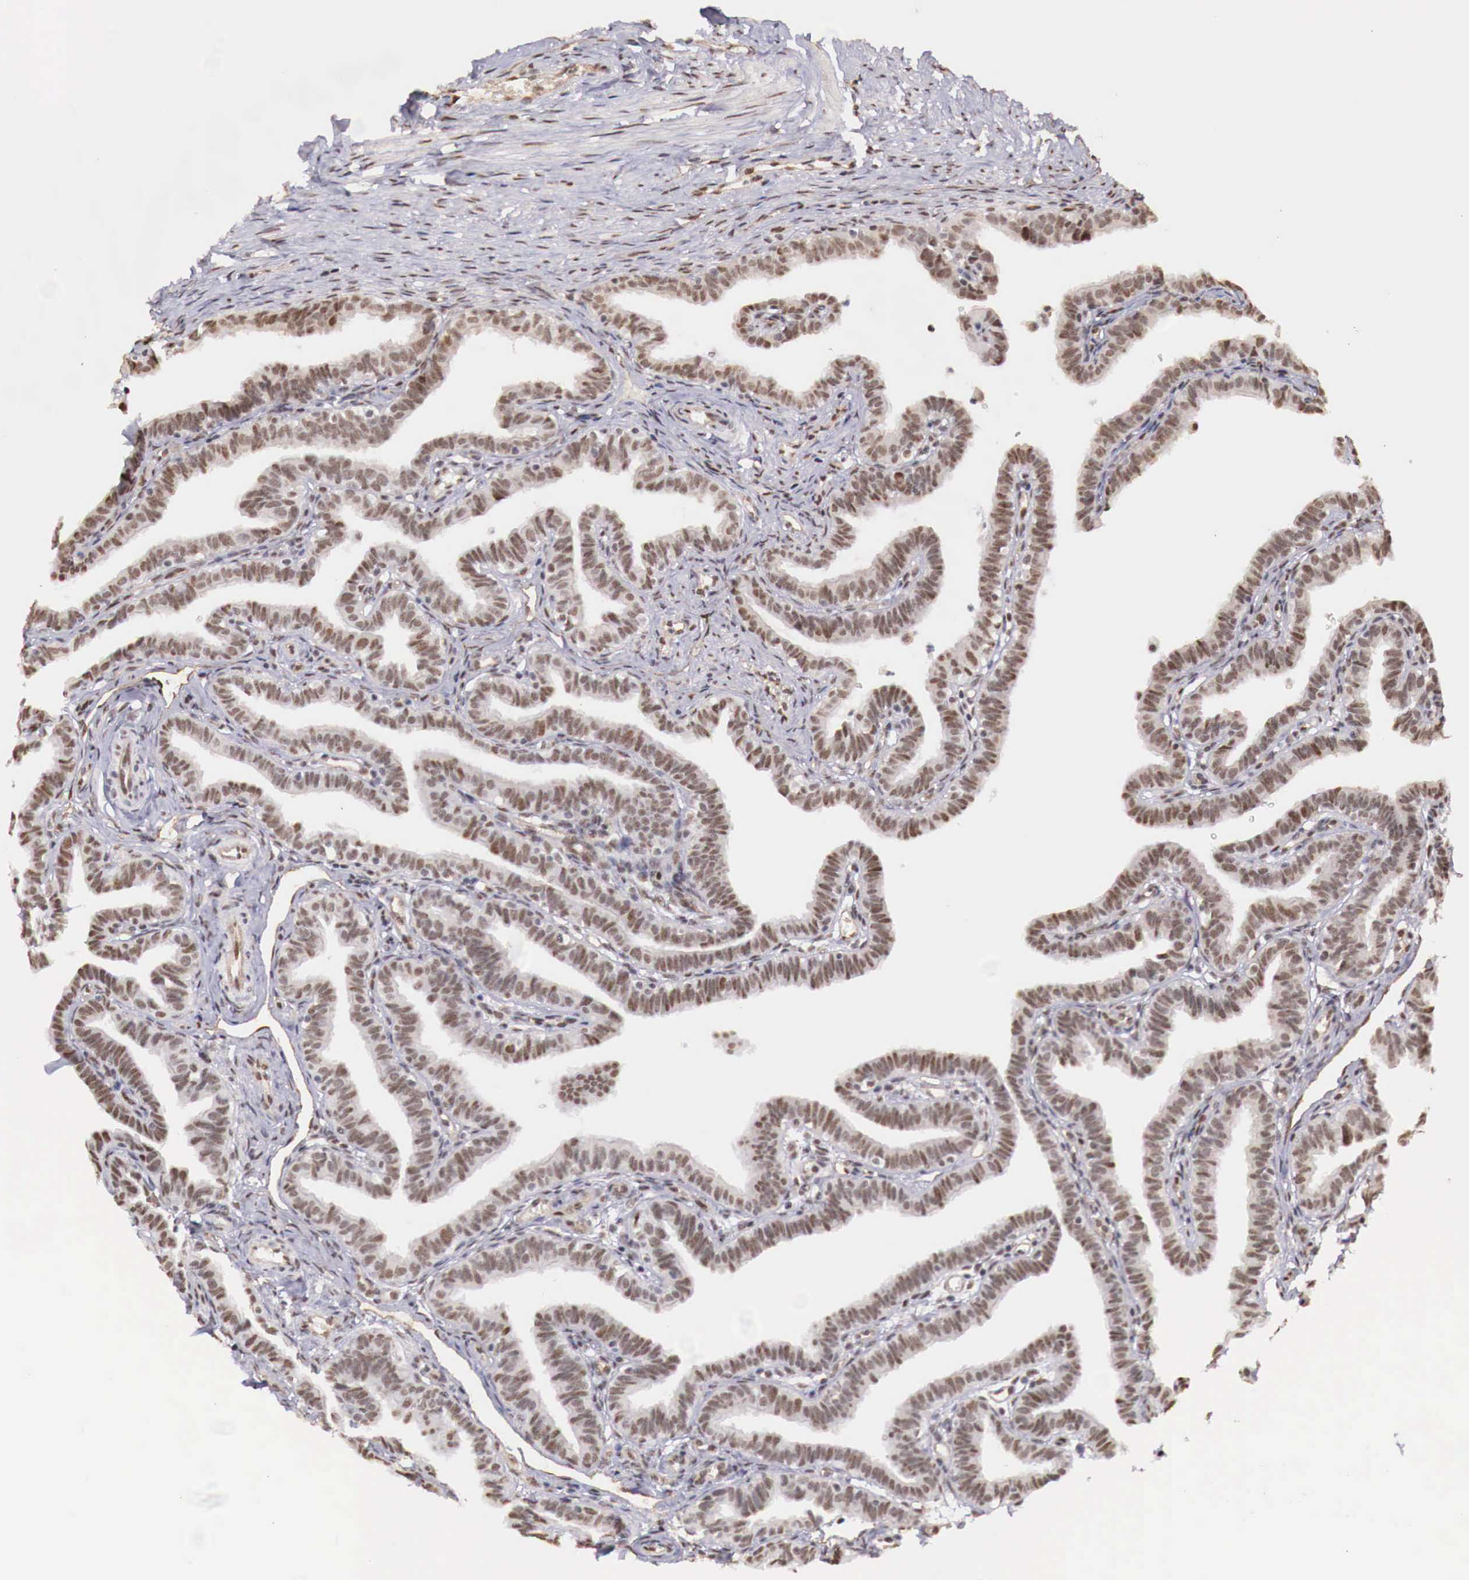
{"staining": {"intensity": "moderate", "quantity": ">75%", "location": "nuclear"}, "tissue": "fallopian tube", "cell_type": "Glandular cells", "image_type": "normal", "snomed": [{"axis": "morphology", "description": "Normal tissue, NOS"}, {"axis": "topography", "description": "Fallopian tube"}], "caption": "Protein staining shows moderate nuclear staining in approximately >75% of glandular cells in unremarkable fallopian tube.", "gene": "FOXP2", "patient": {"sex": "female", "age": 41}}